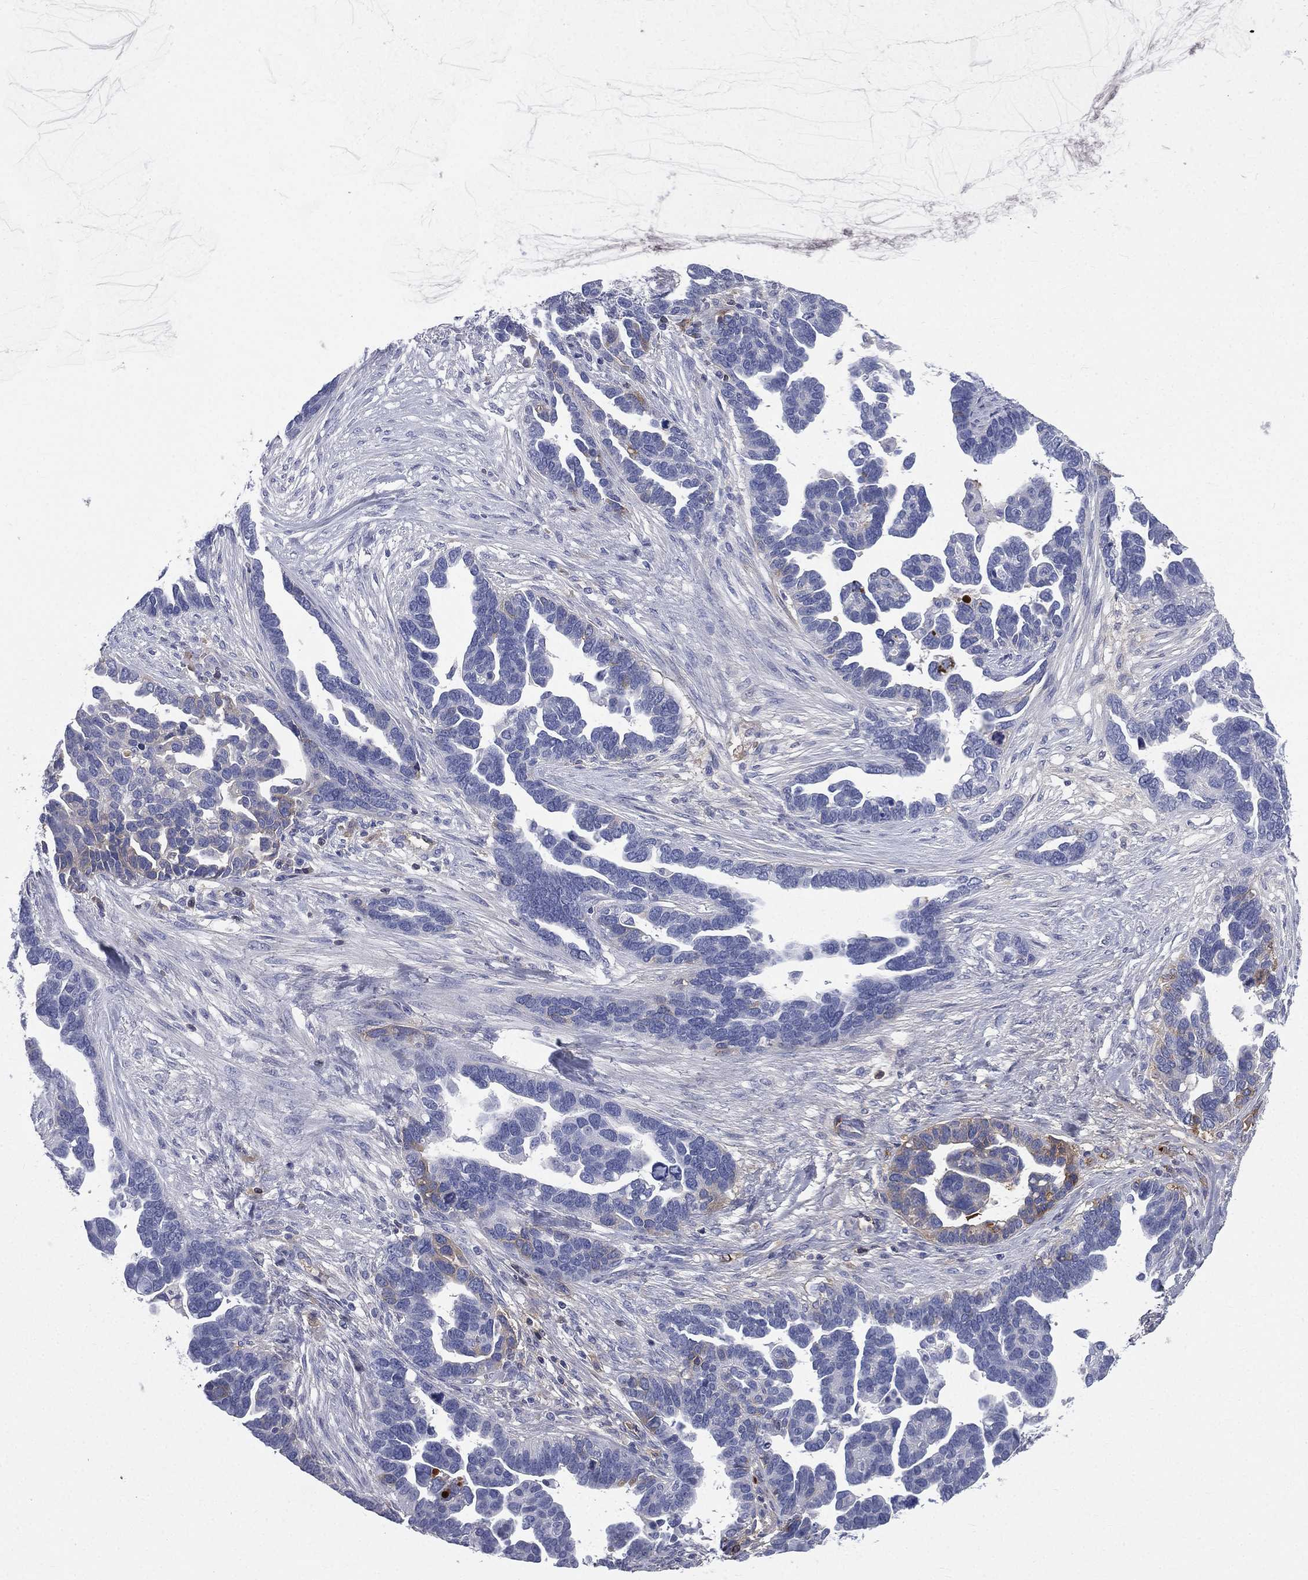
{"staining": {"intensity": "moderate", "quantity": "<25%", "location": "cytoplasmic/membranous"}, "tissue": "ovarian cancer", "cell_type": "Tumor cells", "image_type": "cancer", "snomed": [{"axis": "morphology", "description": "Cystadenocarcinoma, serous, NOS"}, {"axis": "topography", "description": "Ovary"}], "caption": "Serous cystadenocarcinoma (ovarian) stained with IHC exhibits moderate cytoplasmic/membranous staining in about <25% of tumor cells.", "gene": "HP", "patient": {"sex": "female", "age": 54}}